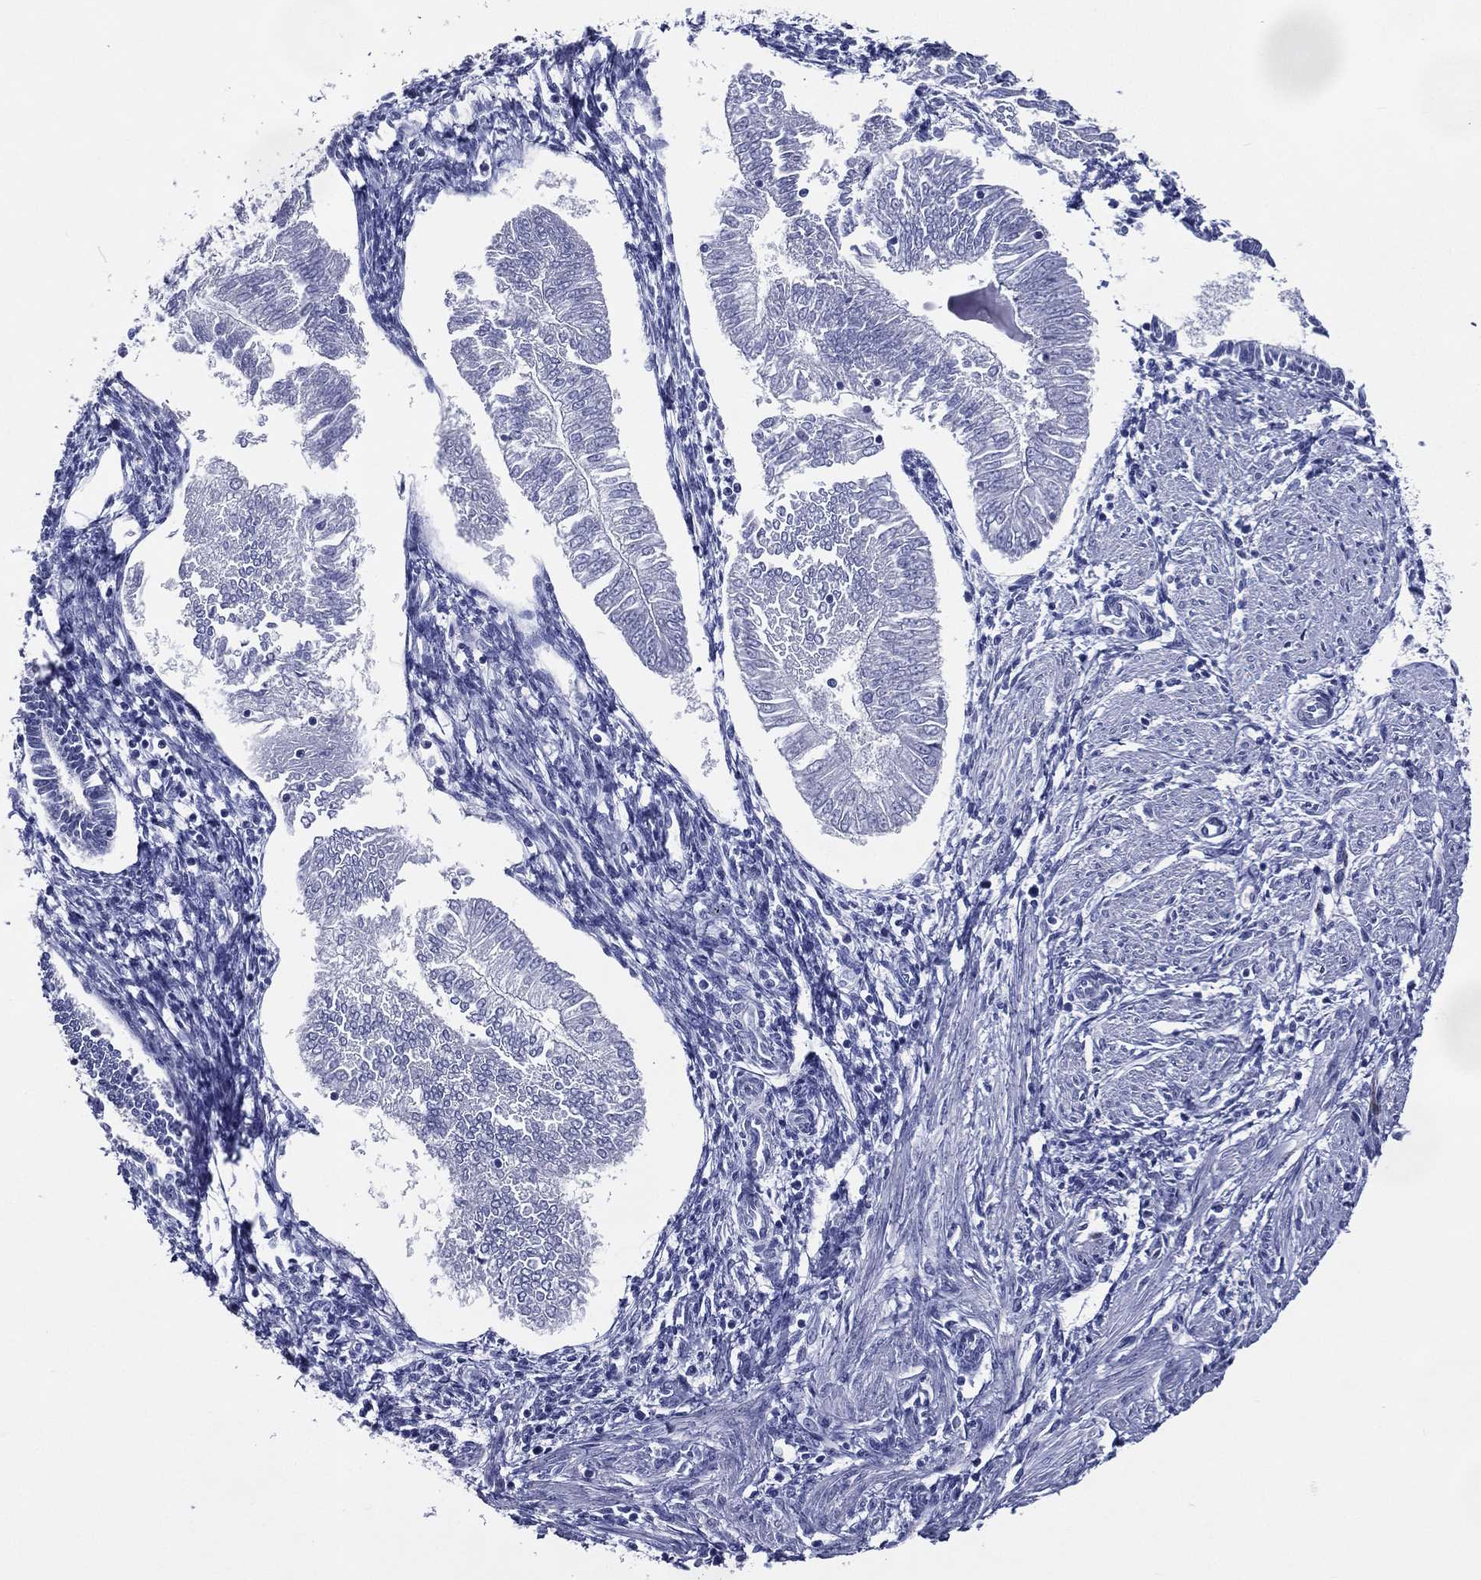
{"staining": {"intensity": "negative", "quantity": "none", "location": "none"}, "tissue": "endometrial cancer", "cell_type": "Tumor cells", "image_type": "cancer", "snomed": [{"axis": "morphology", "description": "Adenocarcinoma, NOS"}, {"axis": "topography", "description": "Endometrium"}], "caption": "Immunohistochemical staining of endometrial cancer exhibits no significant positivity in tumor cells.", "gene": "ACE2", "patient": {"sex": "female", "age": 53}}